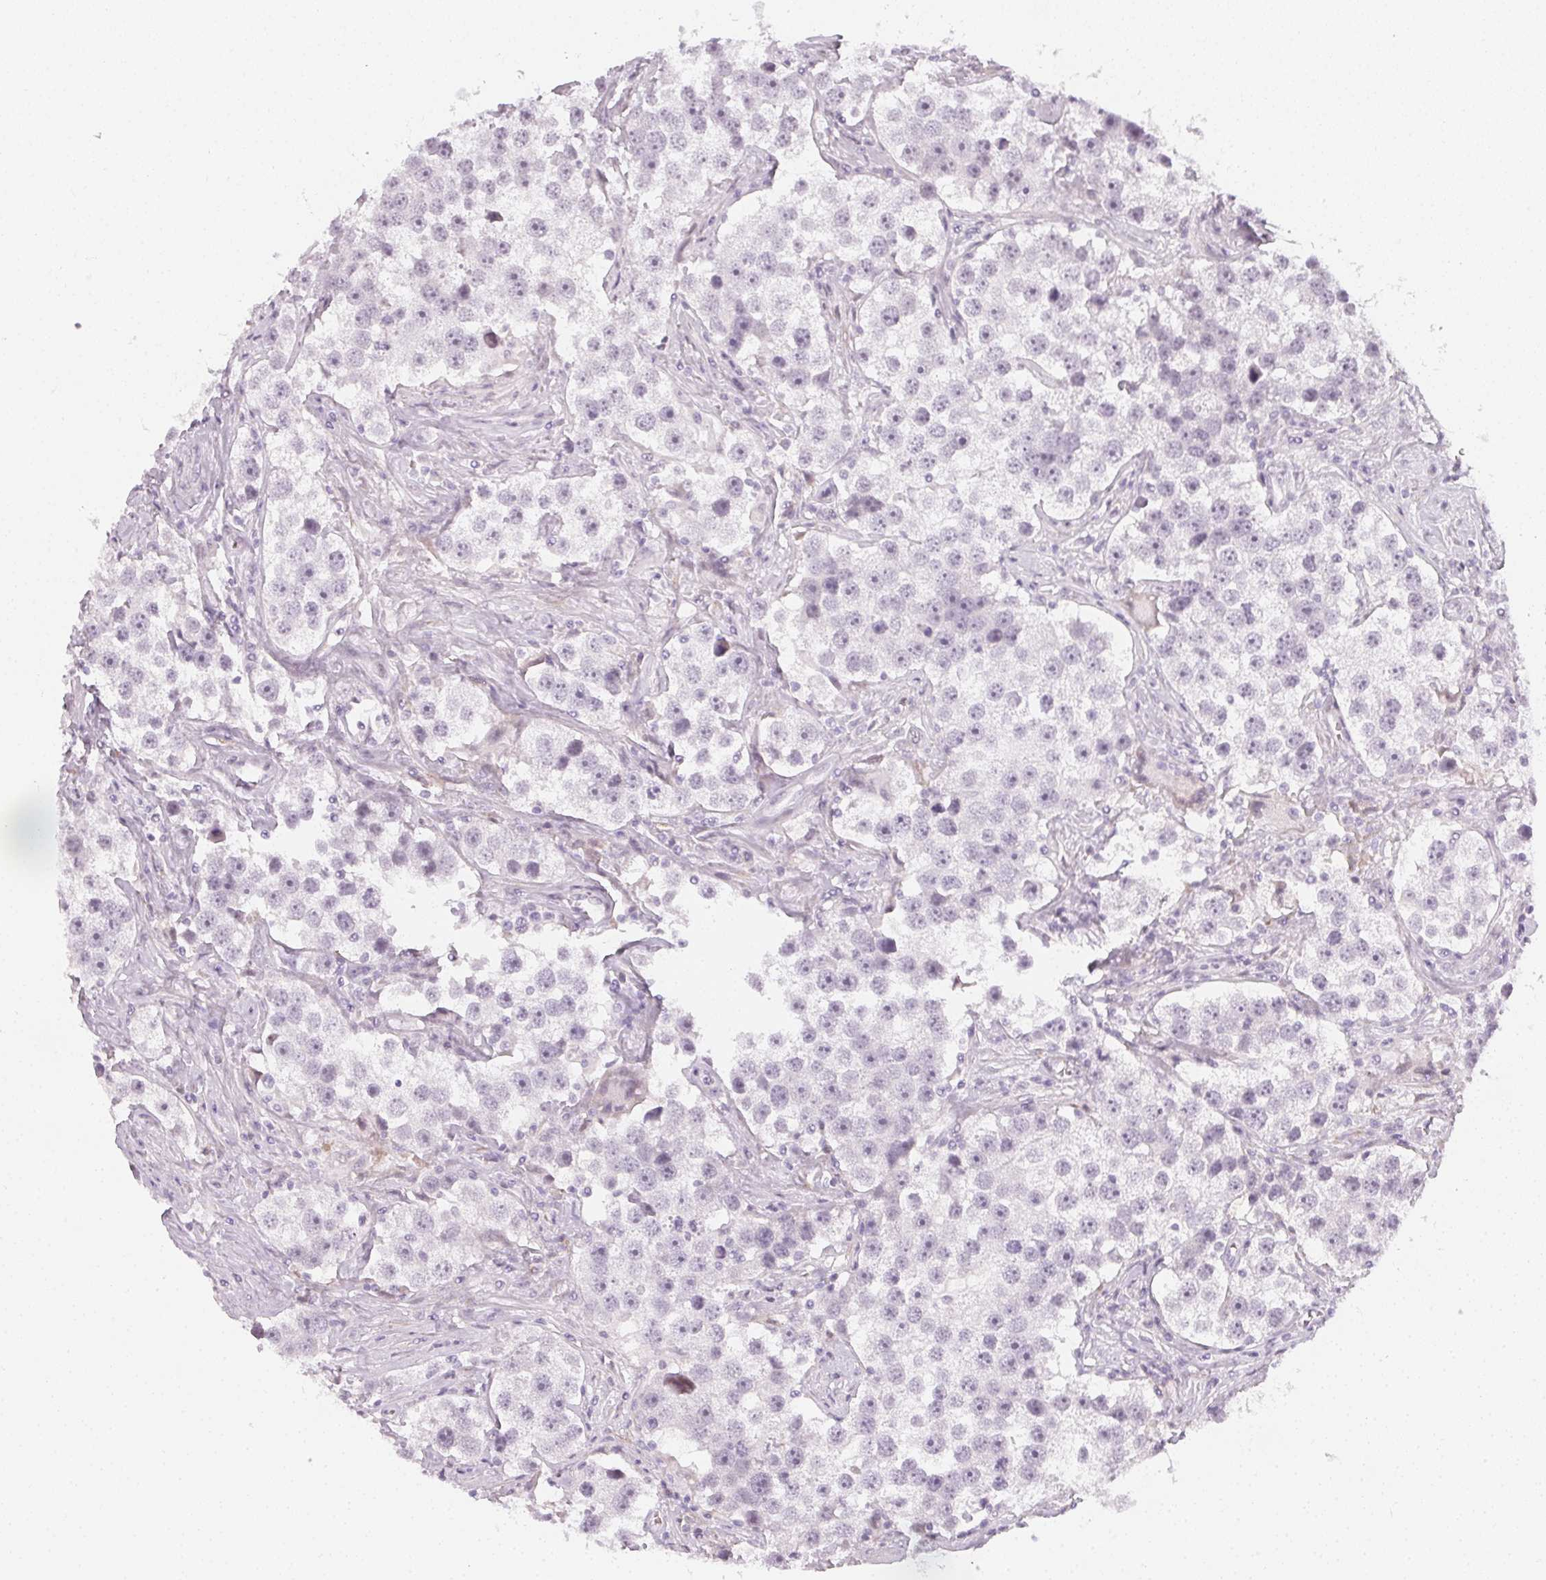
{"staining": {"intensity": "negative", "quantity": "none", "location": "none"}, "tissue": "testis cancer", "cell_type": "Tumor cells", "image_type": "cancer", "snomed": [{"axis": "morphology", "description": "Seminoma, NOS"}, {"axis": "topography", "description": "Testis"}], "caption": "IHC micrograph of neoplastic tissue: human testis cancer (seminoma) stained with DAB (3,3'-diaminobenzidine) demonstrates no significant protein staining in tumor cells.", "gene": "CCDC96", "patient": {"sex": "male", "age": 49}}